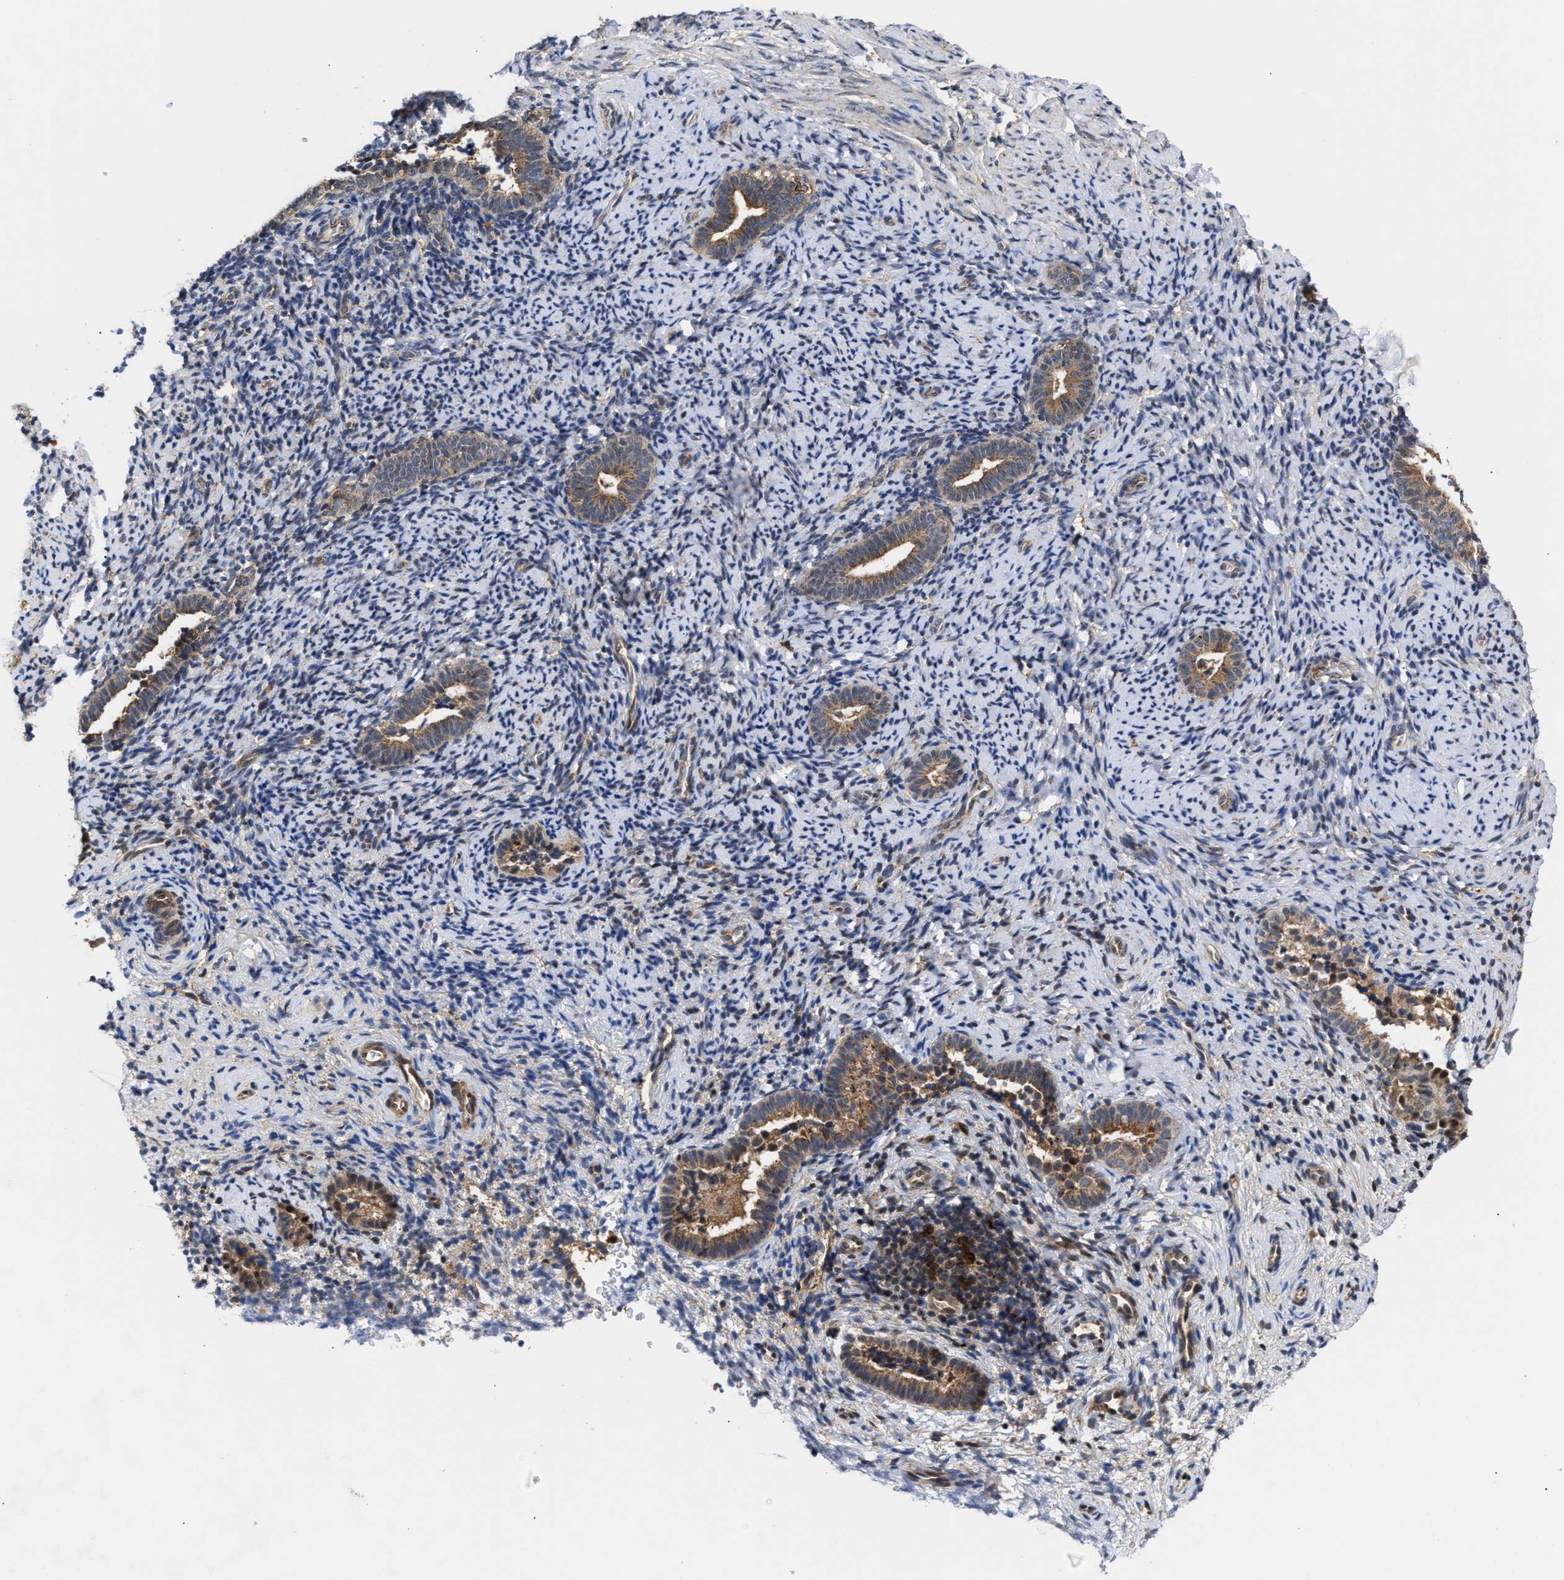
{"staining": {"intensity": "negative", "quantity": "none", "location": "none"}, "tissue": "endometrium", "cell_type": "Cells in endometrial stroma", "image_type": "normal", "snomed": [{"axis": "morphology", "description": "Normal tissue, NOS"}, {"axis": "topography", "description": "Endometrium"}], "caption": "DAB immunohistochemical staining of benign human endometrium reveals no significant staining in cells in endometrial stroma.", "gene": "CLIP2", "patient": {"sex": "female", "age": 51}}